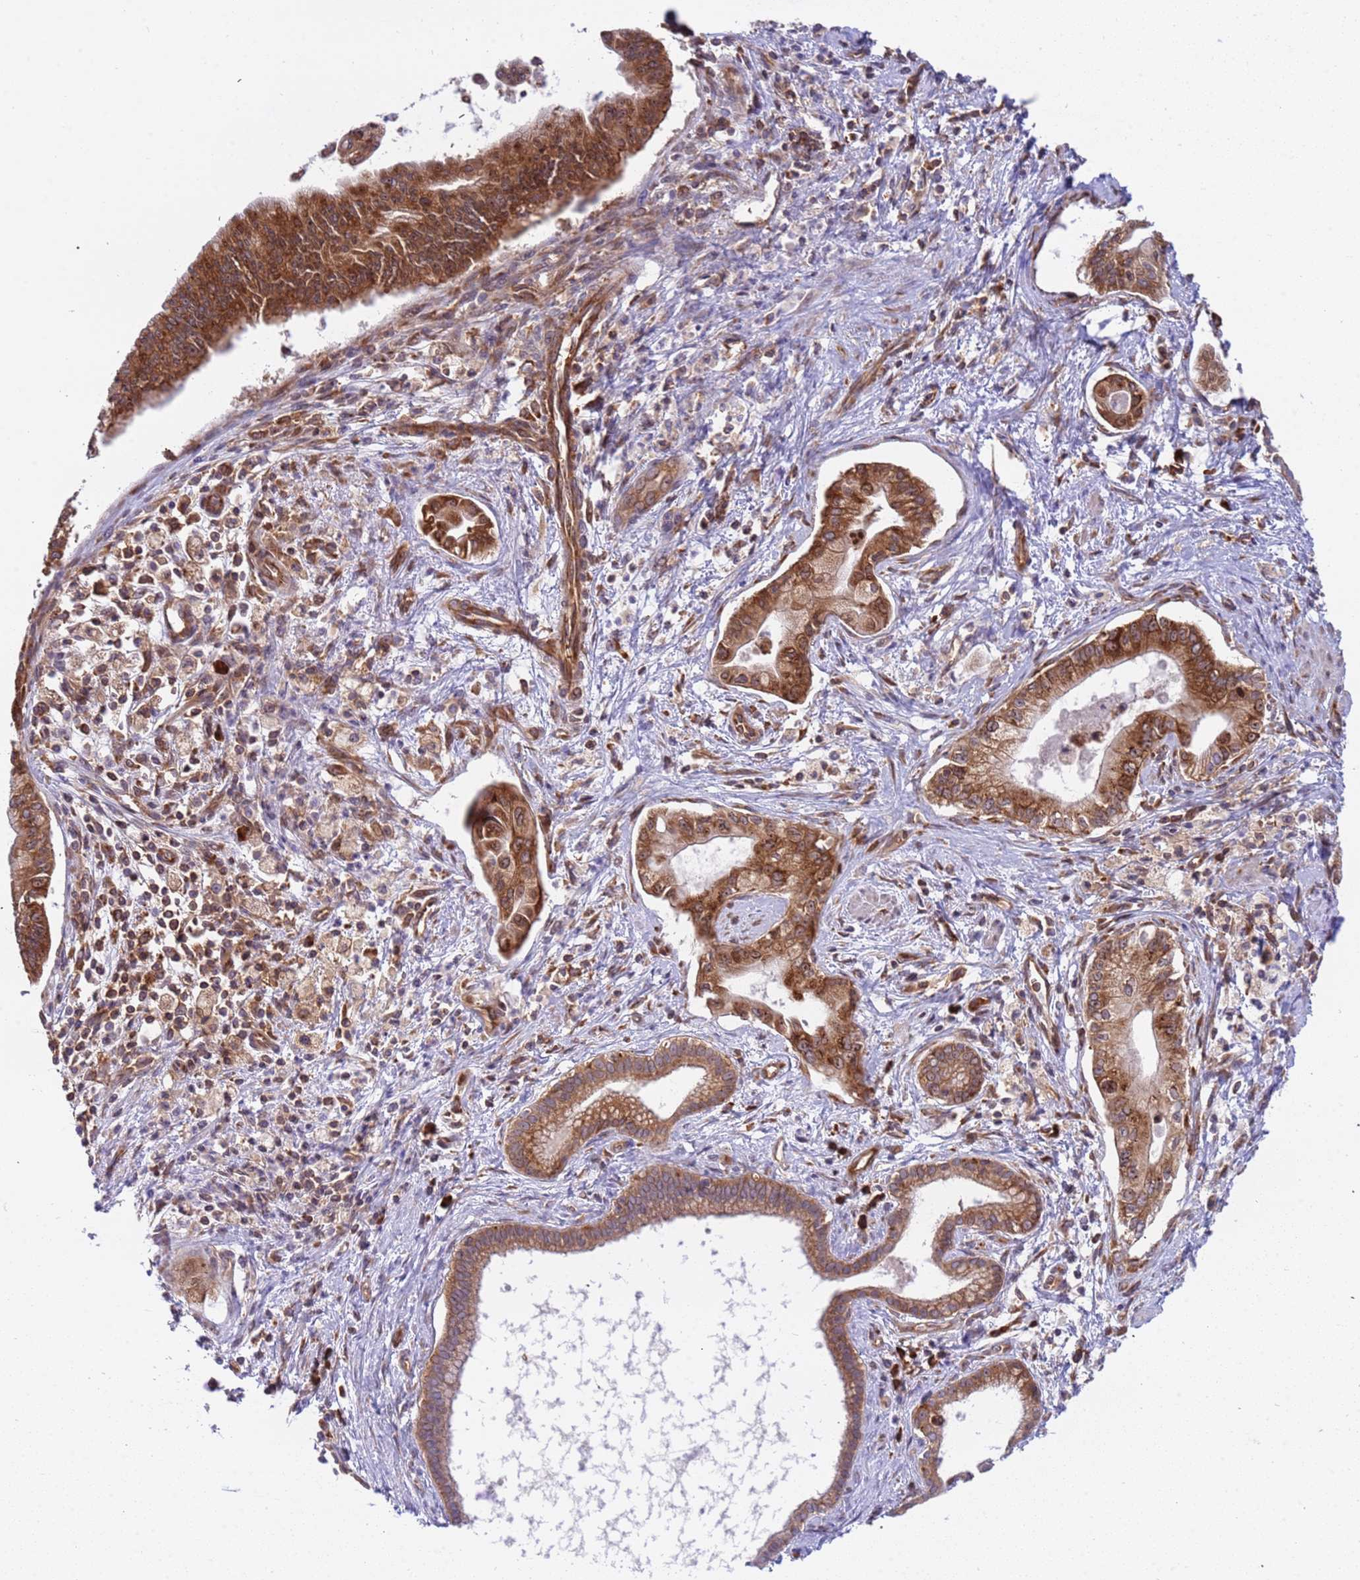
{"staining": {"intensity": "strong", "quantity": ">75%", "location": "cytoplasmic/membranous"}, "tissue": "pancreatic cancer", "cell_type": "Tumor cells", "image_type": "cancer", "snomed": [{"axis": "morphology", "description": "Adenocarcinoma, NOS"}, {"axis": "topography", "description": "Pancreas"}], "caption": "Brown immunohistochemical staining in pancreatic adenocarcinoma exhibits strong cytoplasmic/membranous staining in approximately >75% of tumor cells.", "gene": "RPL36", "patient": {"sex": "male", "age": 78}}